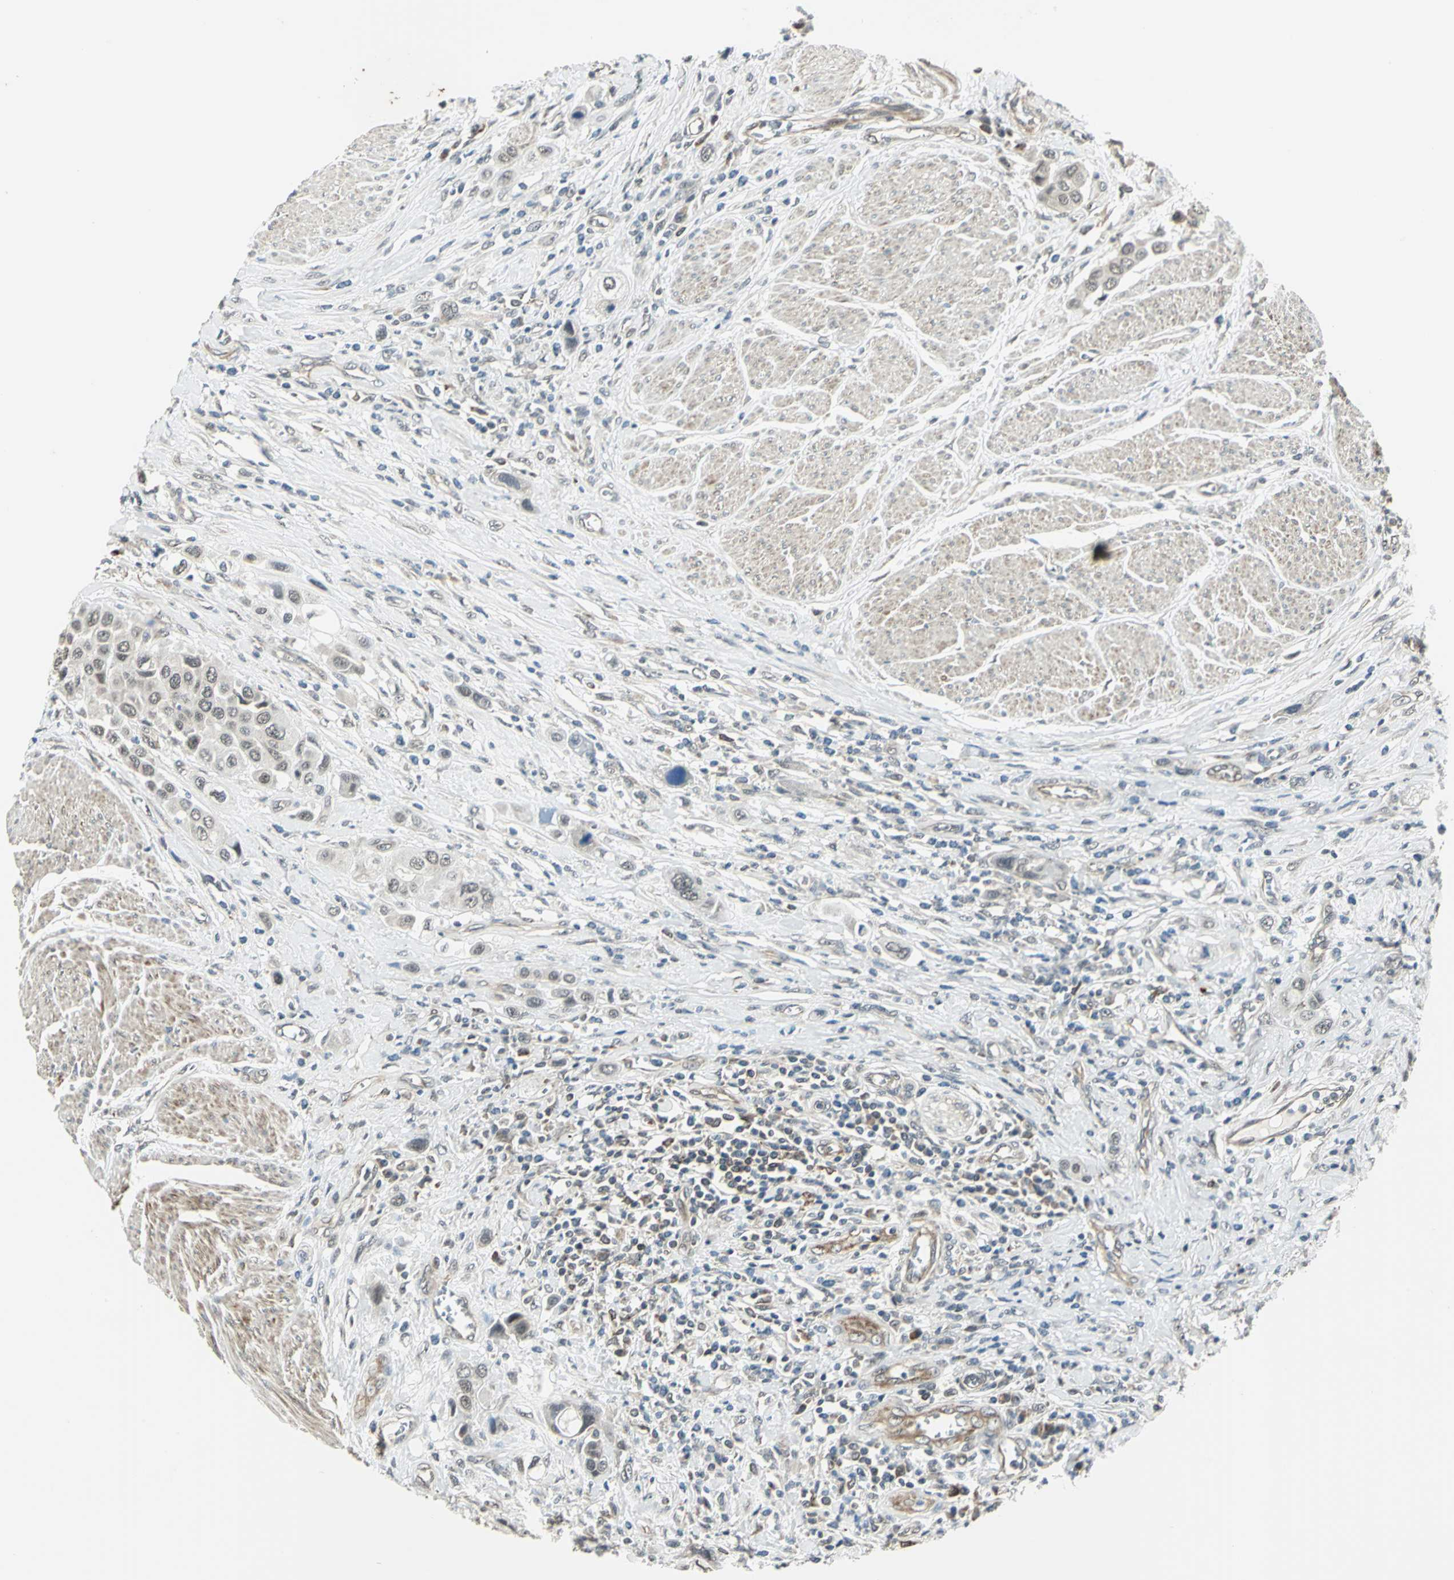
{"staining": {"intensity": "weak", "quantity": "<25%", "location": "cytoplasmic/membranous"}, "tissue": "urothelial cancer", "cell_type": "Tumor cells", "image_type": "cancer", "snomed": [{"axis": "morphology", "description": "Urothelial carcinoma, High grade"}, {"axis": "topography", "description": "Urinary bladder"}], "caption": "IHC histopathology image of urothelial cancer stained for a protein (brown), which shows no expression in tumor cells.", "gene": "PLAGL2", "patient": {"sex": "male", "age": 50}}